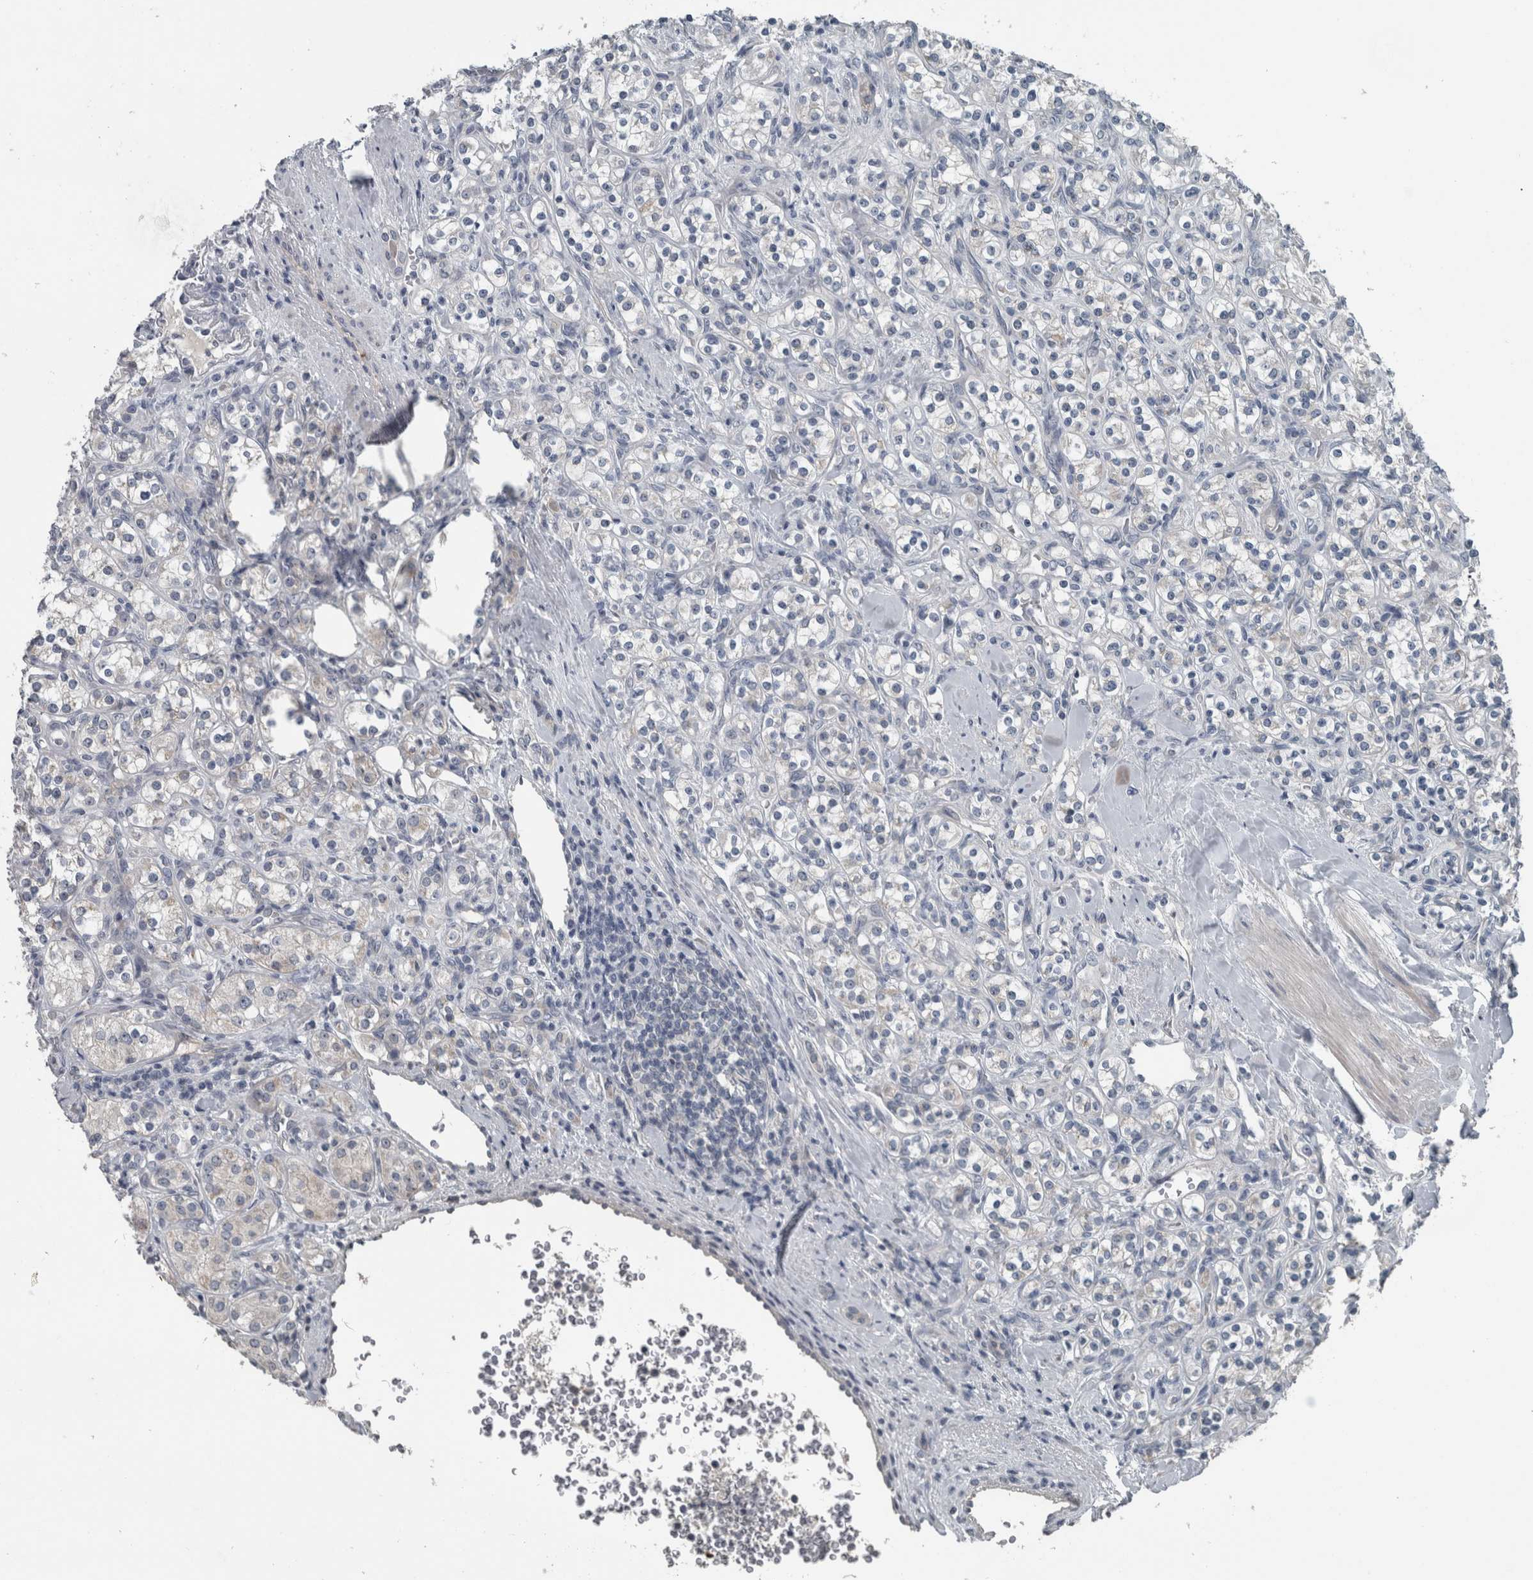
{"staining": {"intensity": "negative", "quantity": "none", "location": "none"}, "tissue": "renal cancer", "cell_type": "Tumor cells", "image_type": "cancer", "snomed": [{"axis": "morphology", "description": "Adenocarcinoma, NOS"}, {"axis": "topography", "description": "Kidney"}], "caption": "Immunohistochemical staining of human renal adenocarcinoma displays no significant staining in tumor cells.", "gene": "KRT20", "patient": {"sex": "male", "age": 77}}